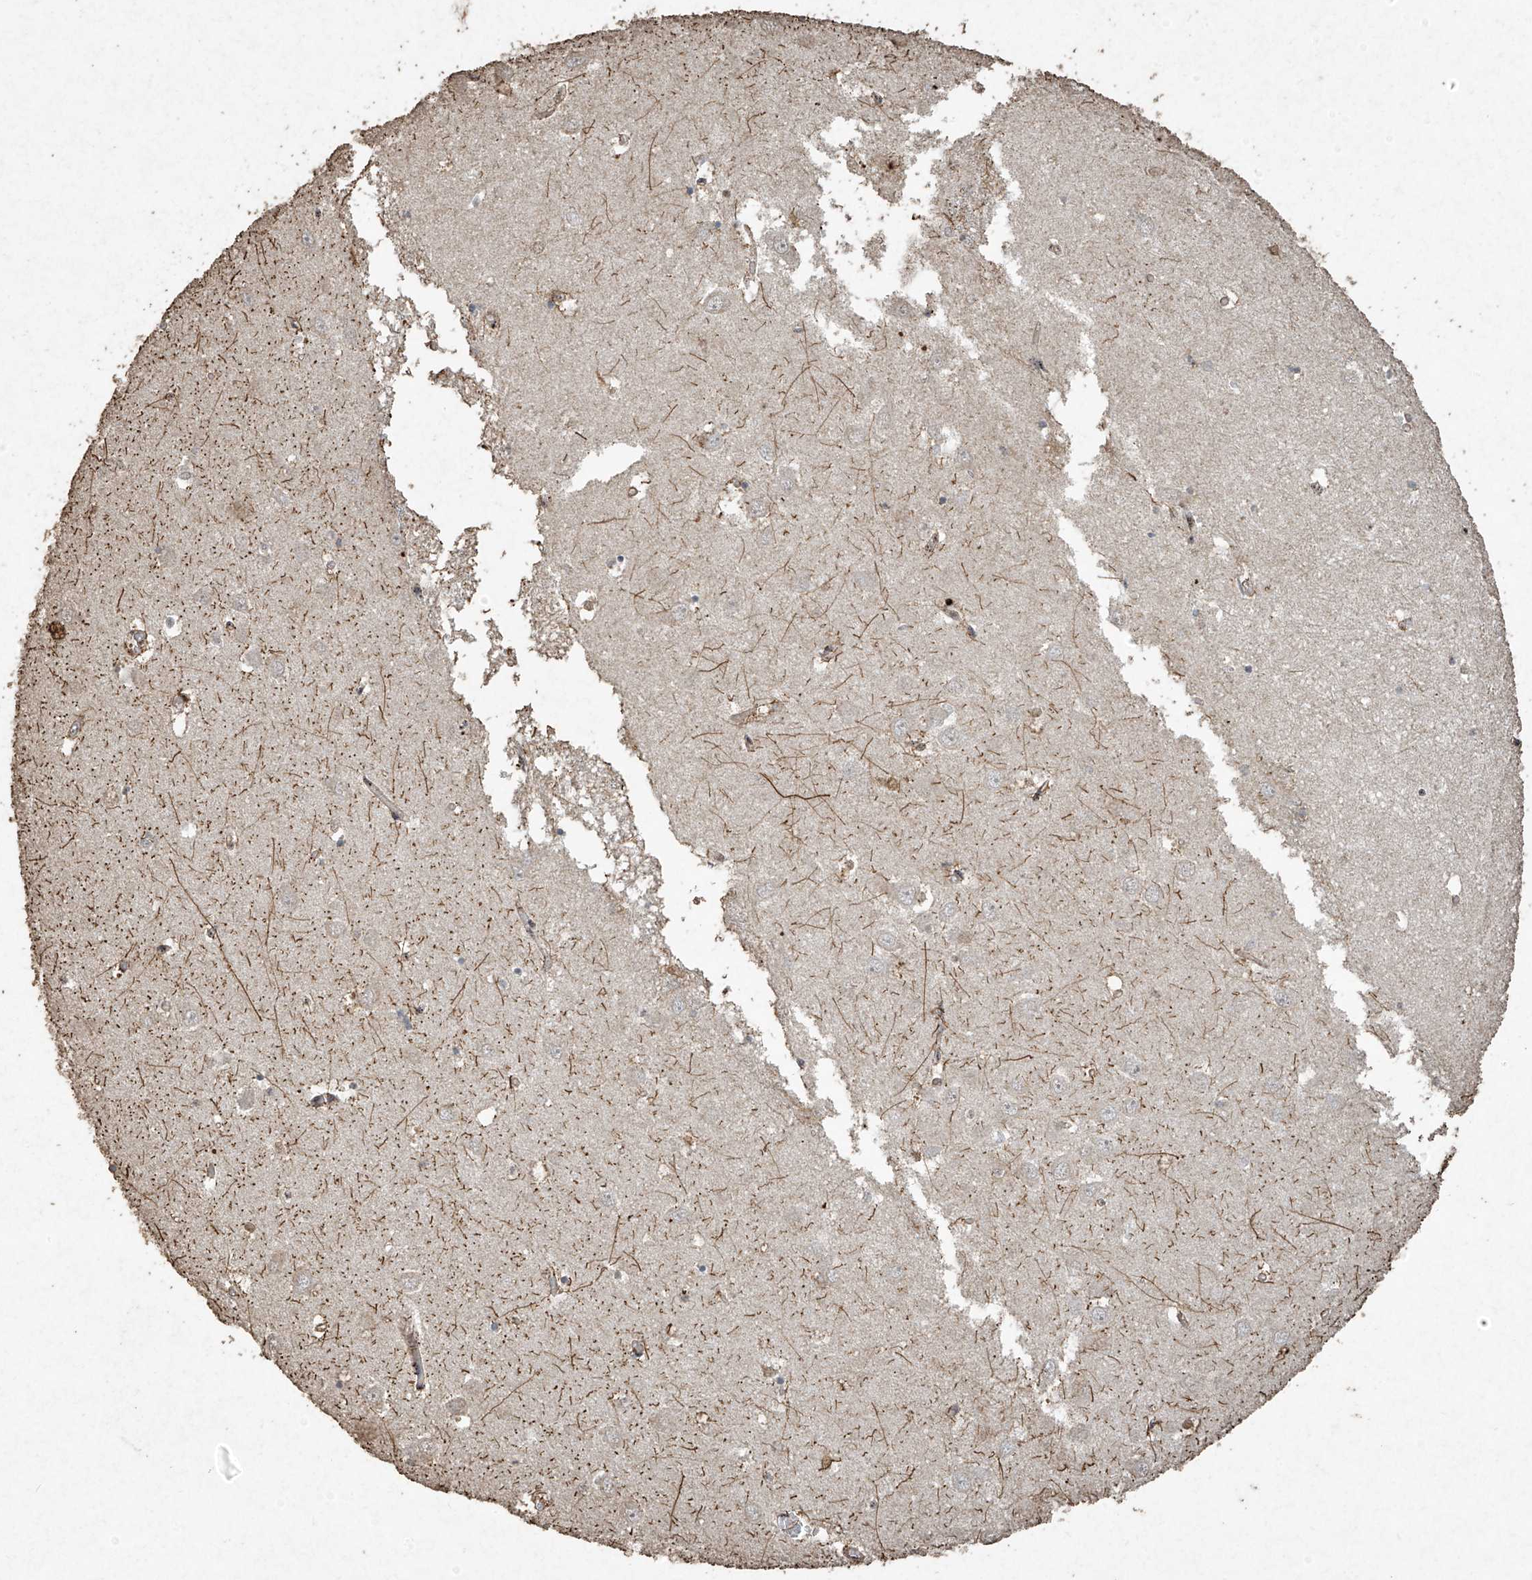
{"staining": {"intensity": "strong", "quantity": "<25%", "location": "cytoplasmic/membranous"}, "tissue": "hippocampus", "cell_type": "Glial cells", "image_type": "normal", "snomed": [{"axis": "morphology", "description": "Normal tissue, NOS"}, {"axis": "topography", "description": "Hippocampus"}], "caption": "Protein expression analysis of unremarkable hippocampus reveals strong cytoplasmic/membranous expression in approximately <25% of glial cells.", "gene": "ERBB3", "patient": {"sex": "male", "age": 70}}